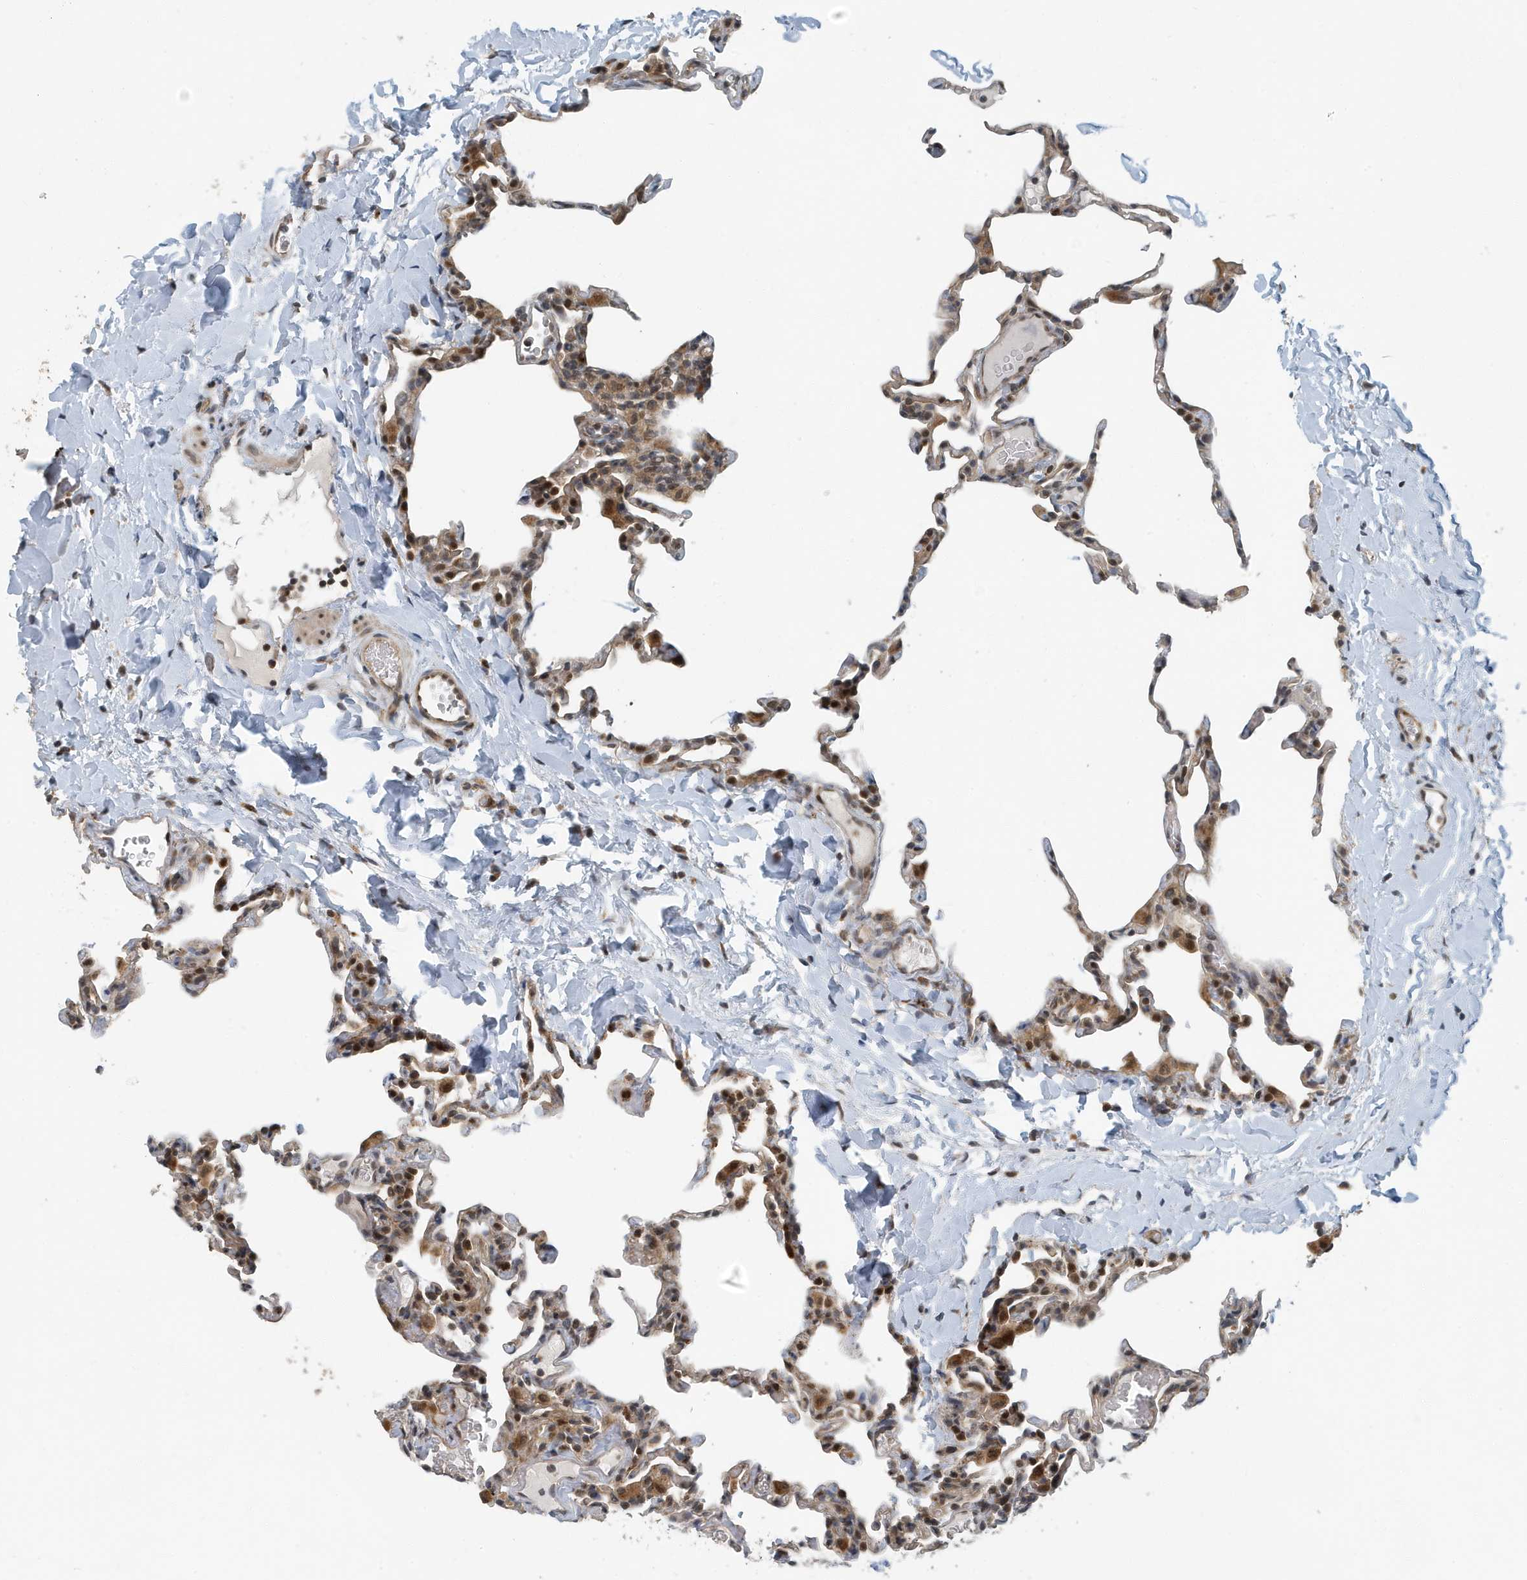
{"staining": {"intensity": "moderate", "quantity": "25%-75%", "location": "nuclear"}, "tissue": "lung", "cell_type": "Alveolar cells", "image_type": "normal", "snomed": [{"axis": "morphology", "description": "Normal tissue, NOS"}, {"axis": "topography", "description": "Lung"}], "caption": "Brown immunohistochemical staining in benign human lung shows moderate nuclear positivity in approximately 25%-75% of alveolar cells. The staining was performed using DAB (3,3'-diaminobenzidine), with brown indicating positive protein expression. Nuclei are stained blue with hematoxylin.", "gene": "KIF15", "patient": {"sex": "male", "age": 20}}